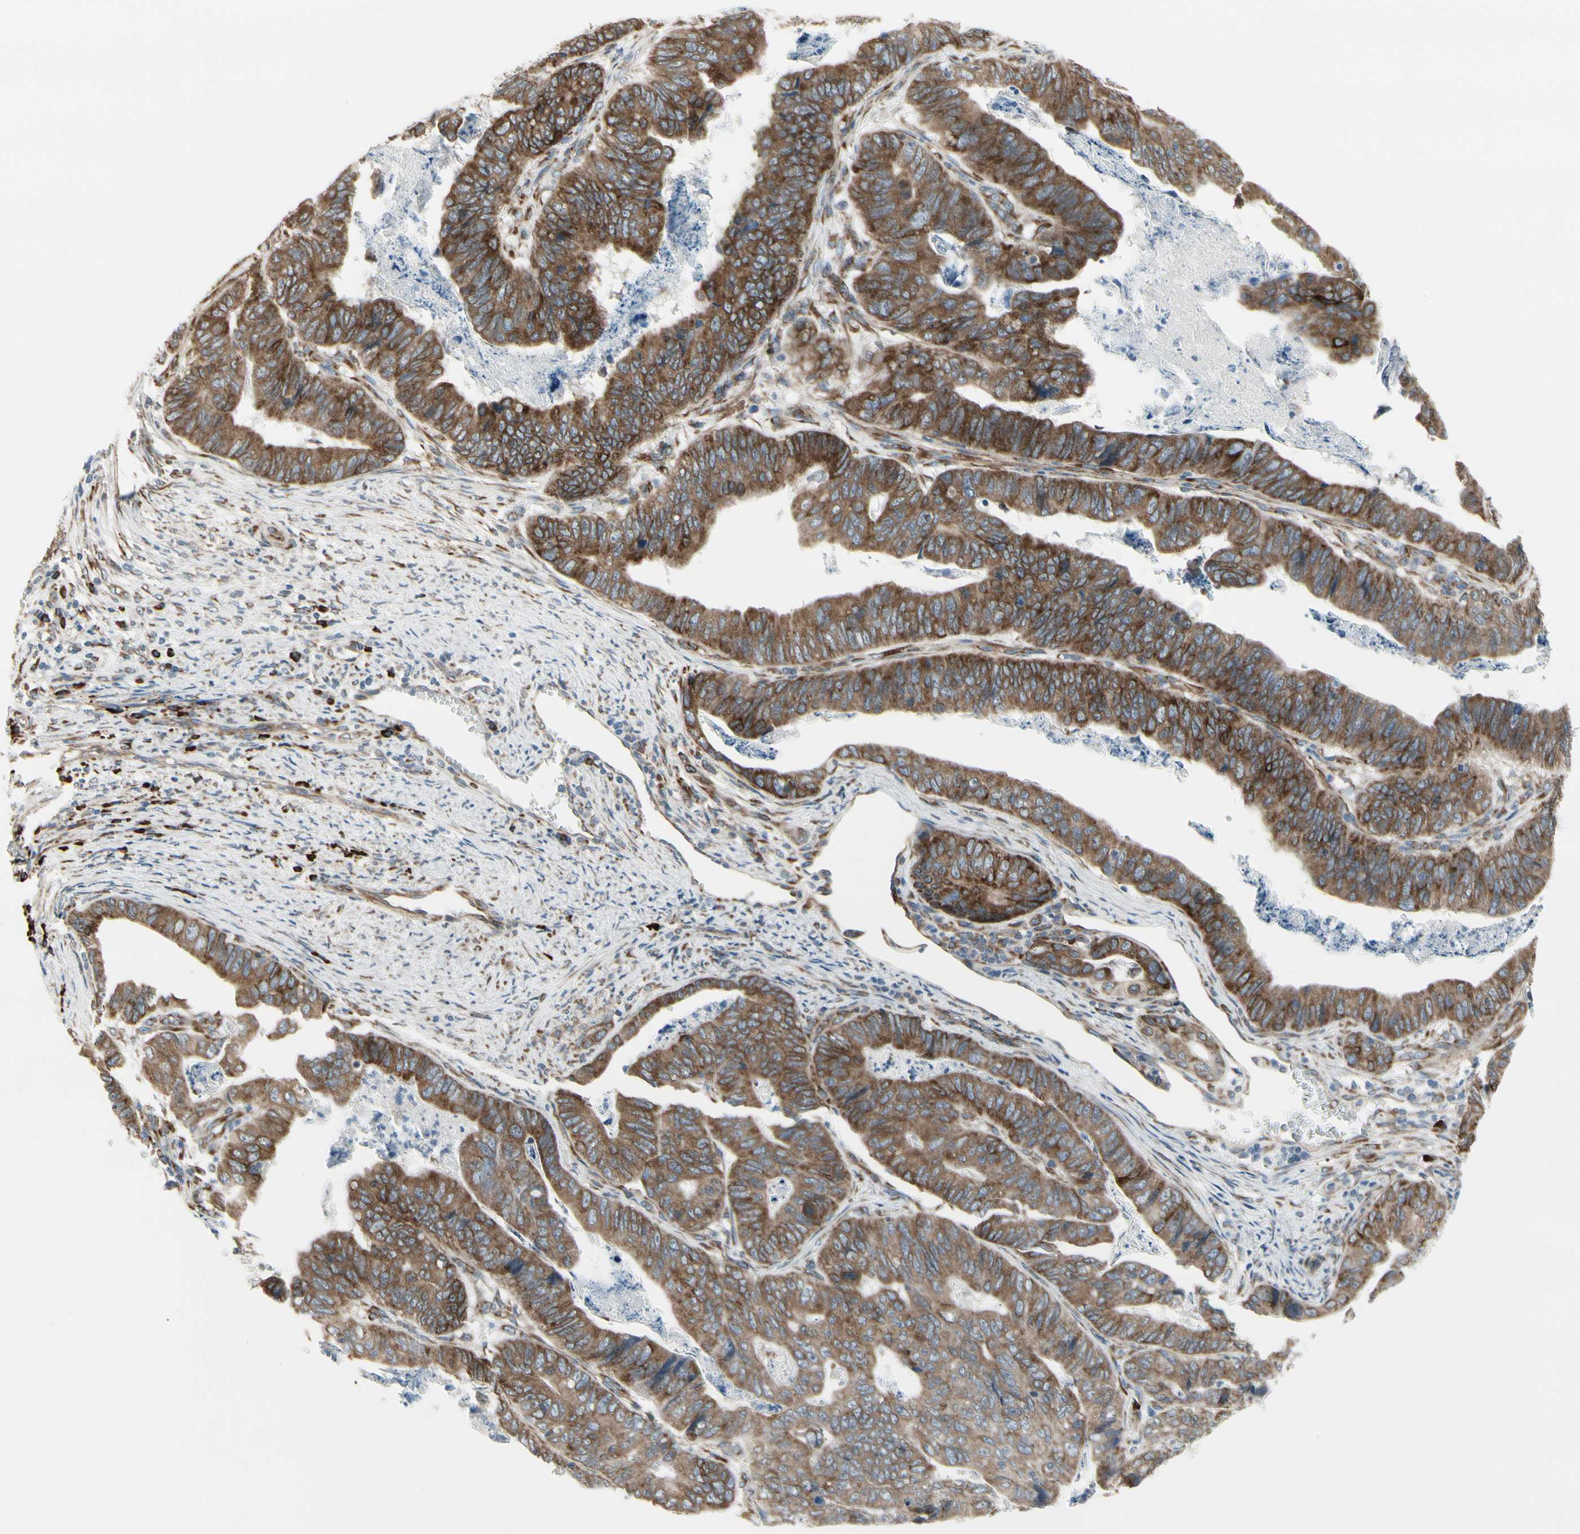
{"staining": {"intensity": "strong", "quantity": ">75%", "location": "cytoplasmic/membranous"}, "tissue": "stomach cancer", "cell_type": "Tumor cells", "image_type": "cancer", "snomed": [{"axis": "morphology", "description": "Adenocarcinoma, NOS"}, {"axis": "topography", "description": "Stomach, lower"}], "caption": "Immunohistochemical staining of human stomach cancer shows high levels of strong cytoplasmic/membranous staining in approximately >75% of tumor cells.", "gene": "FNDC3A", "patient": {"sex": "male", "age": 77}}